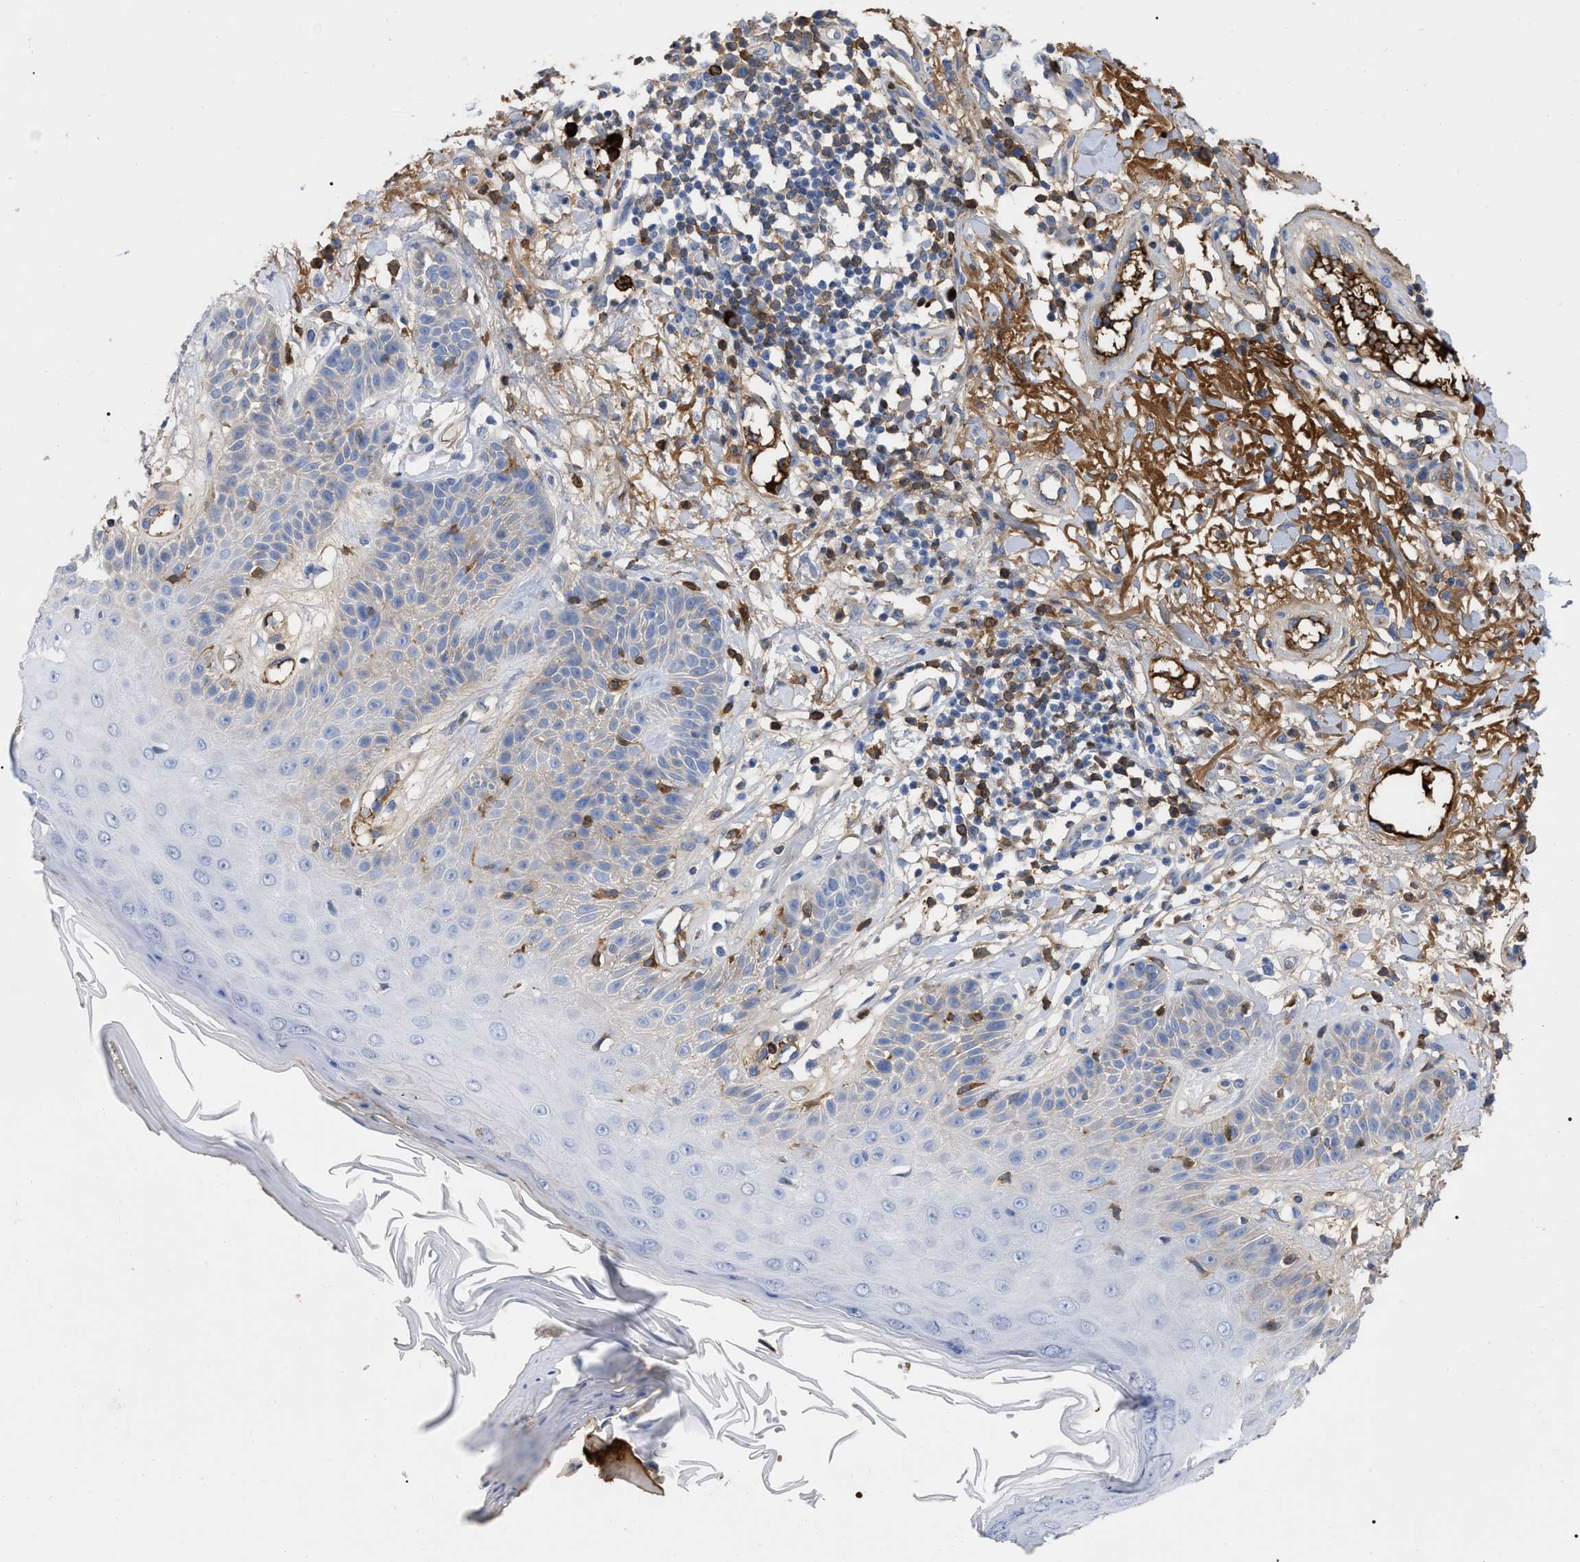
{"staining": {"intensity": "moderate", "quantity": "<25%", "location": "cytoplasmic/membranous"}, "tissue": "skin cancer", "cell_type": "Tumor cells", "image_type": "cancer", "snomed": [{"axis": "morphology", "description": "Normal tissue, NOS"}, {"axis": "morphology", "description": "Basal cell carcinoma"}, {"axis": "topography", "description": "Skin"}], "caption": "Skin cancer (basal cell carcinoma) stained with a protein marker reveals moderate staining in tumor cells.", "gene": "IGHV5-51", "patient": {"sex": "male", "age": 79}}